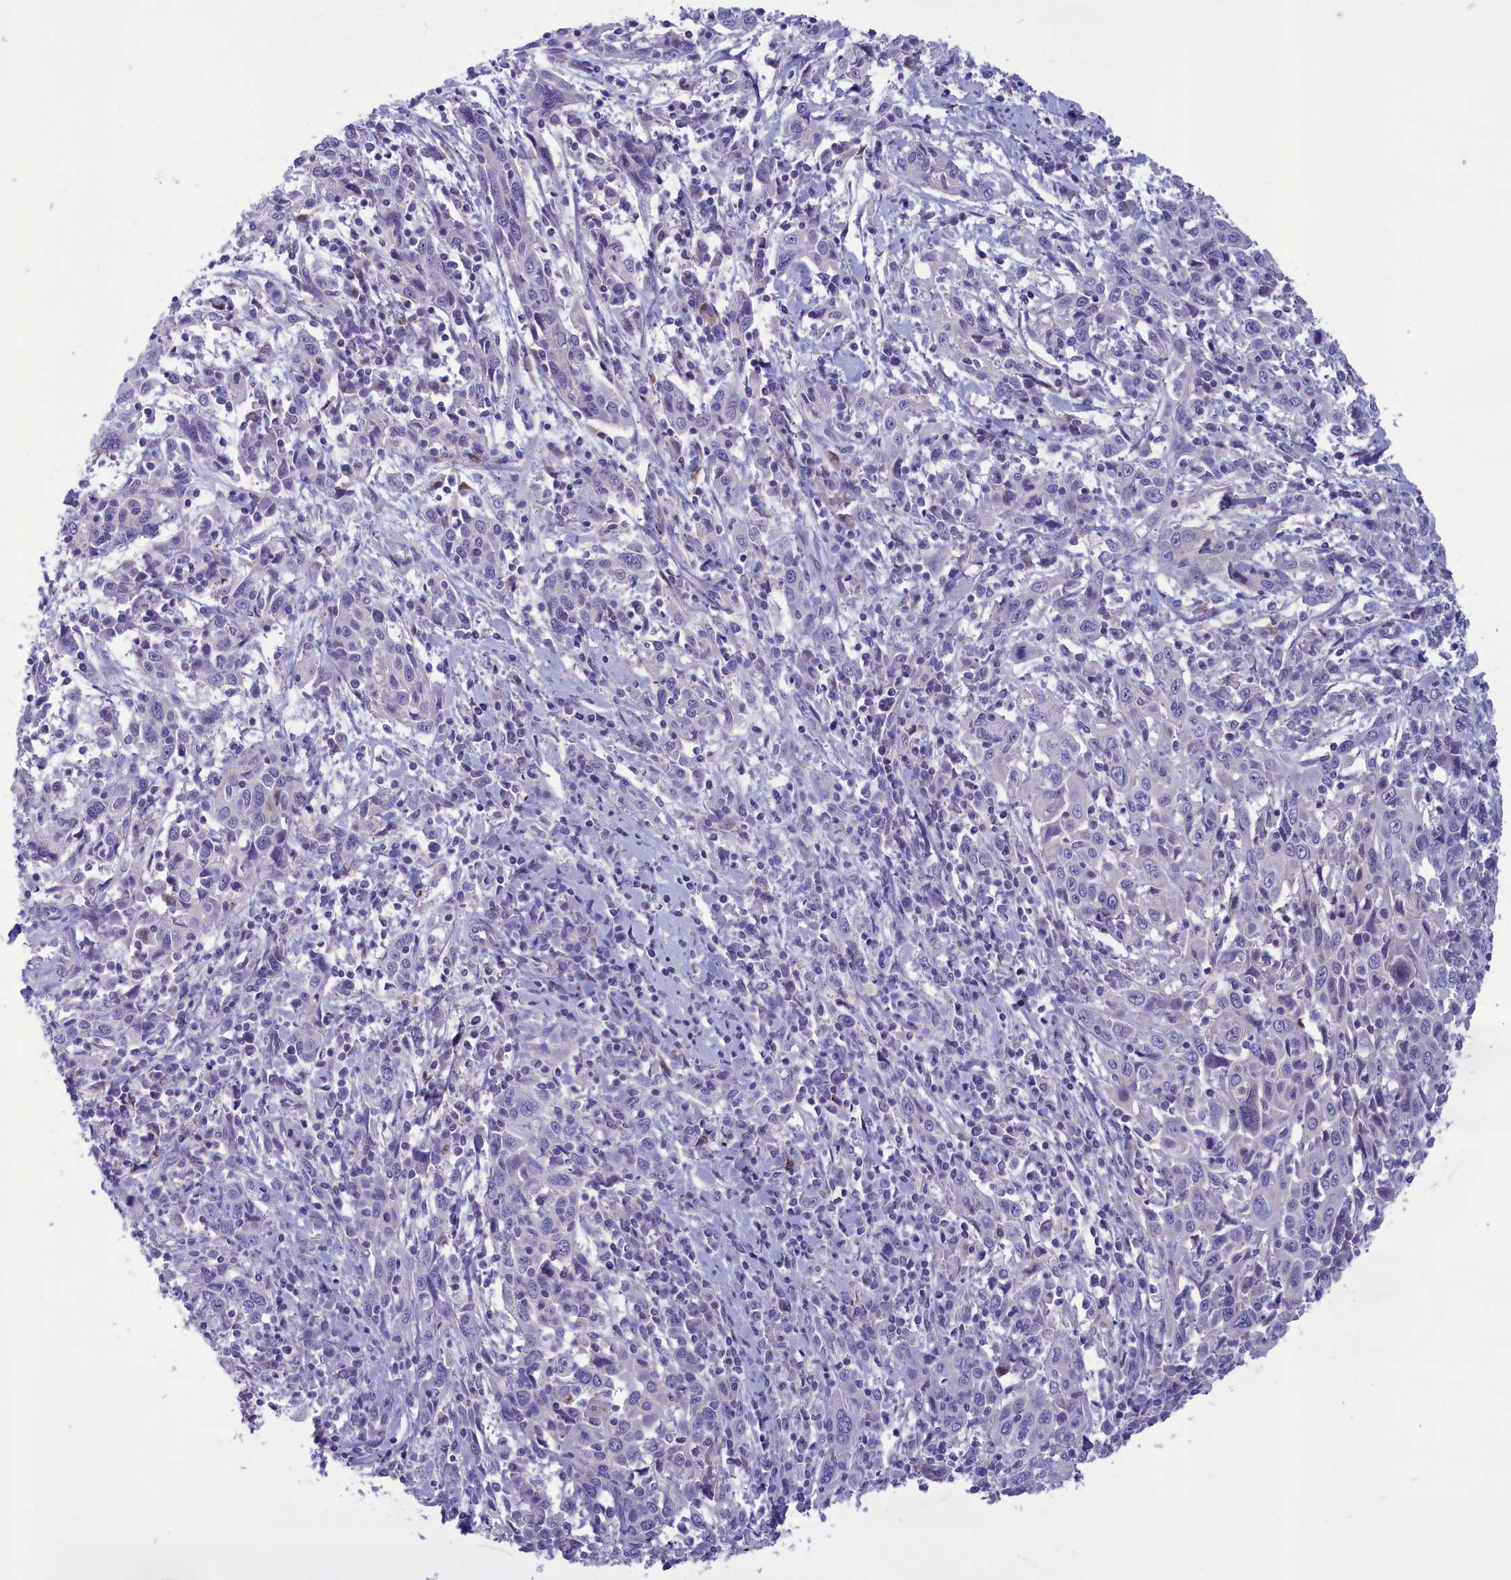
{"staining": {"intensity": "negative", "quantity": "none", "location": "none"}, "tissue": "cervical cancer", "cell_type": "Tumor cells", "image_type": "cancer", "snomed": [{"axis": "morphology", "description": "Squamous cell carcinoma, NOS"}, {"axis": "topography", "description": "Cervix"}], "caption": "A histopathology image of human cervical cancer is negative for staining in tumor cells. Brightfield microscopy of IHC stained with DAB (brown) and hematoxylin (blue), captured at high magnification.", "gene": "CORO2A", "patient": {"sex": "female", "age": 46}}